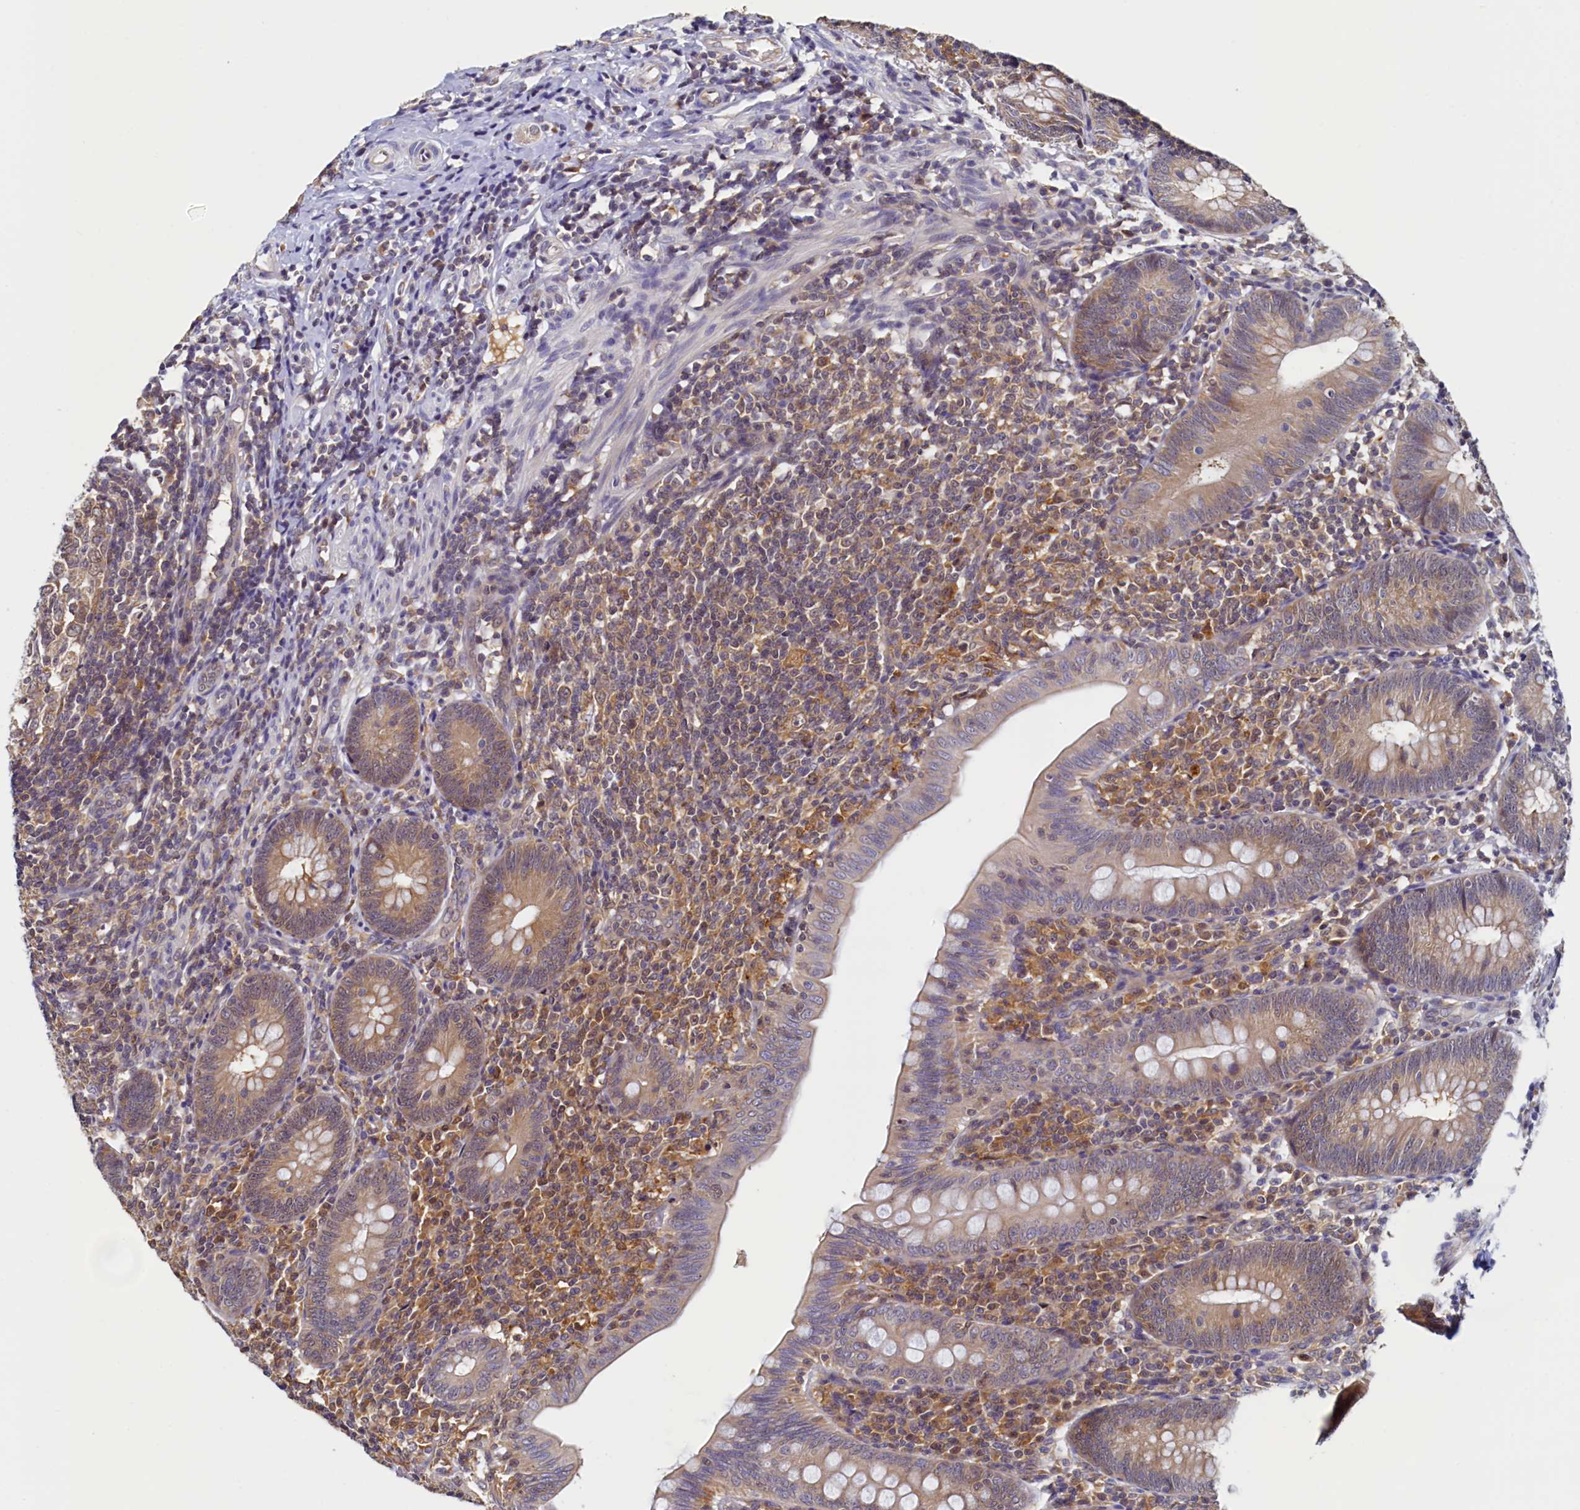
{"staining": {"intensity": "moderate", "quantity": "25%-75%", "location": "cytoplasmic/membranous"}, "tissue": "appendix", "cell_type": "Glandular cells", "image_type": "normal", "snomed": [{"axis": "morphology", "description": "Normal tissue, NOS"}, {"axis": "topography", "description": "Appendix"}], "caption": "The image reveals immunohistochemical staining of normal appendix. There is moderate cytoplasmic/membranous staining is present in about 25%-75% of glandular cells.", "gene": "PAAF1", "patient": {"sex": "male", "age": 14}}